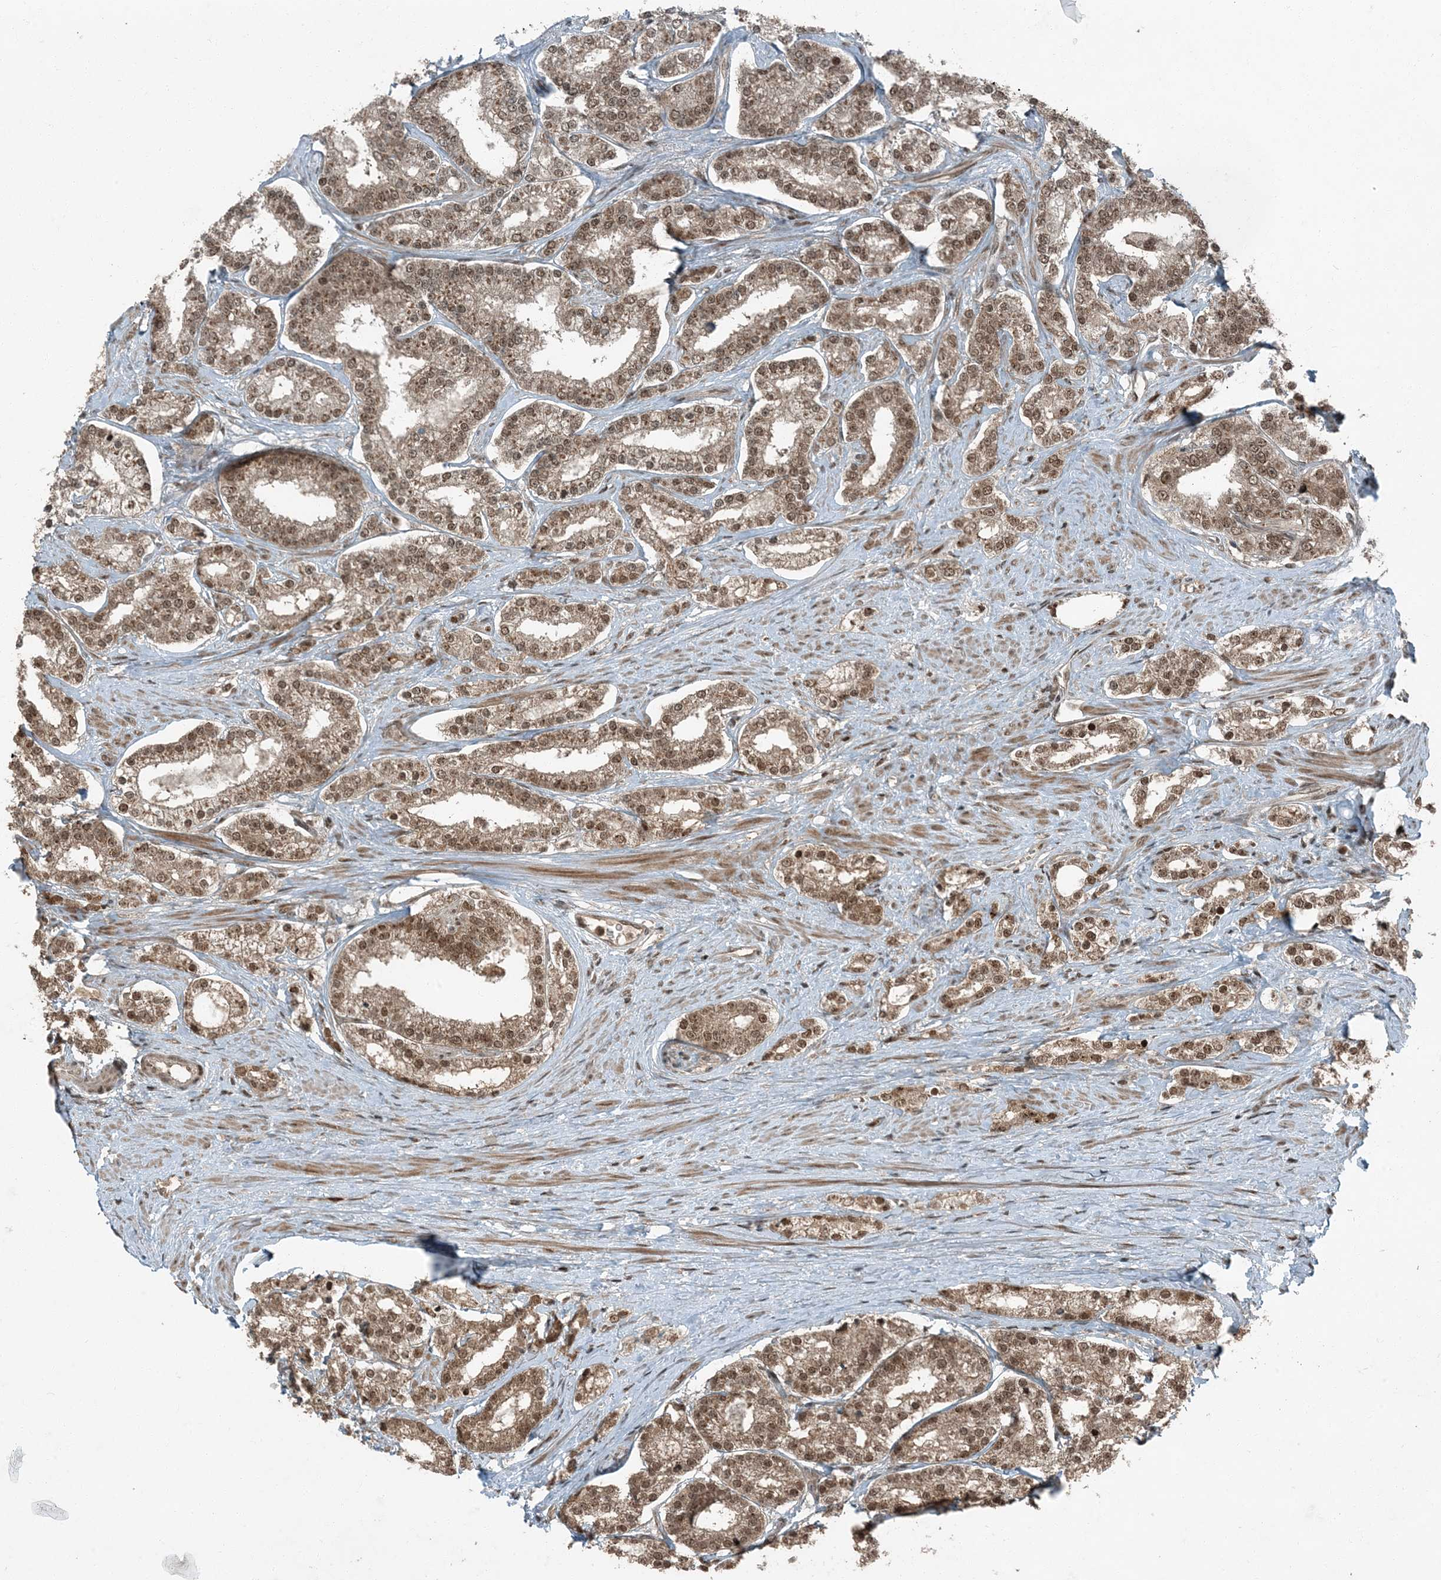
{"staining": {"intensity": "moderate", "quantity": ">75%", "location": "nuclear"}, "tissue": "prostate cancer", "cell_type": "Tumor cells", "image_type": "cancer", "snomed": [{"axis": "morphology", "description": "Normal tissue, NOS"}, {"axis": "morphology", "description": "Adenocarcinoma, High grade"}, {"axis": "topography", "description": "Prostate"}], "caption": "Protein staining of prostate high-grade adenocarcinoma tissue reveals moderate nuclear staining in approximately >75% of tumor cells.", "gene": "TRAPPC12", "patient": {"sex": "male", "age": 83}}